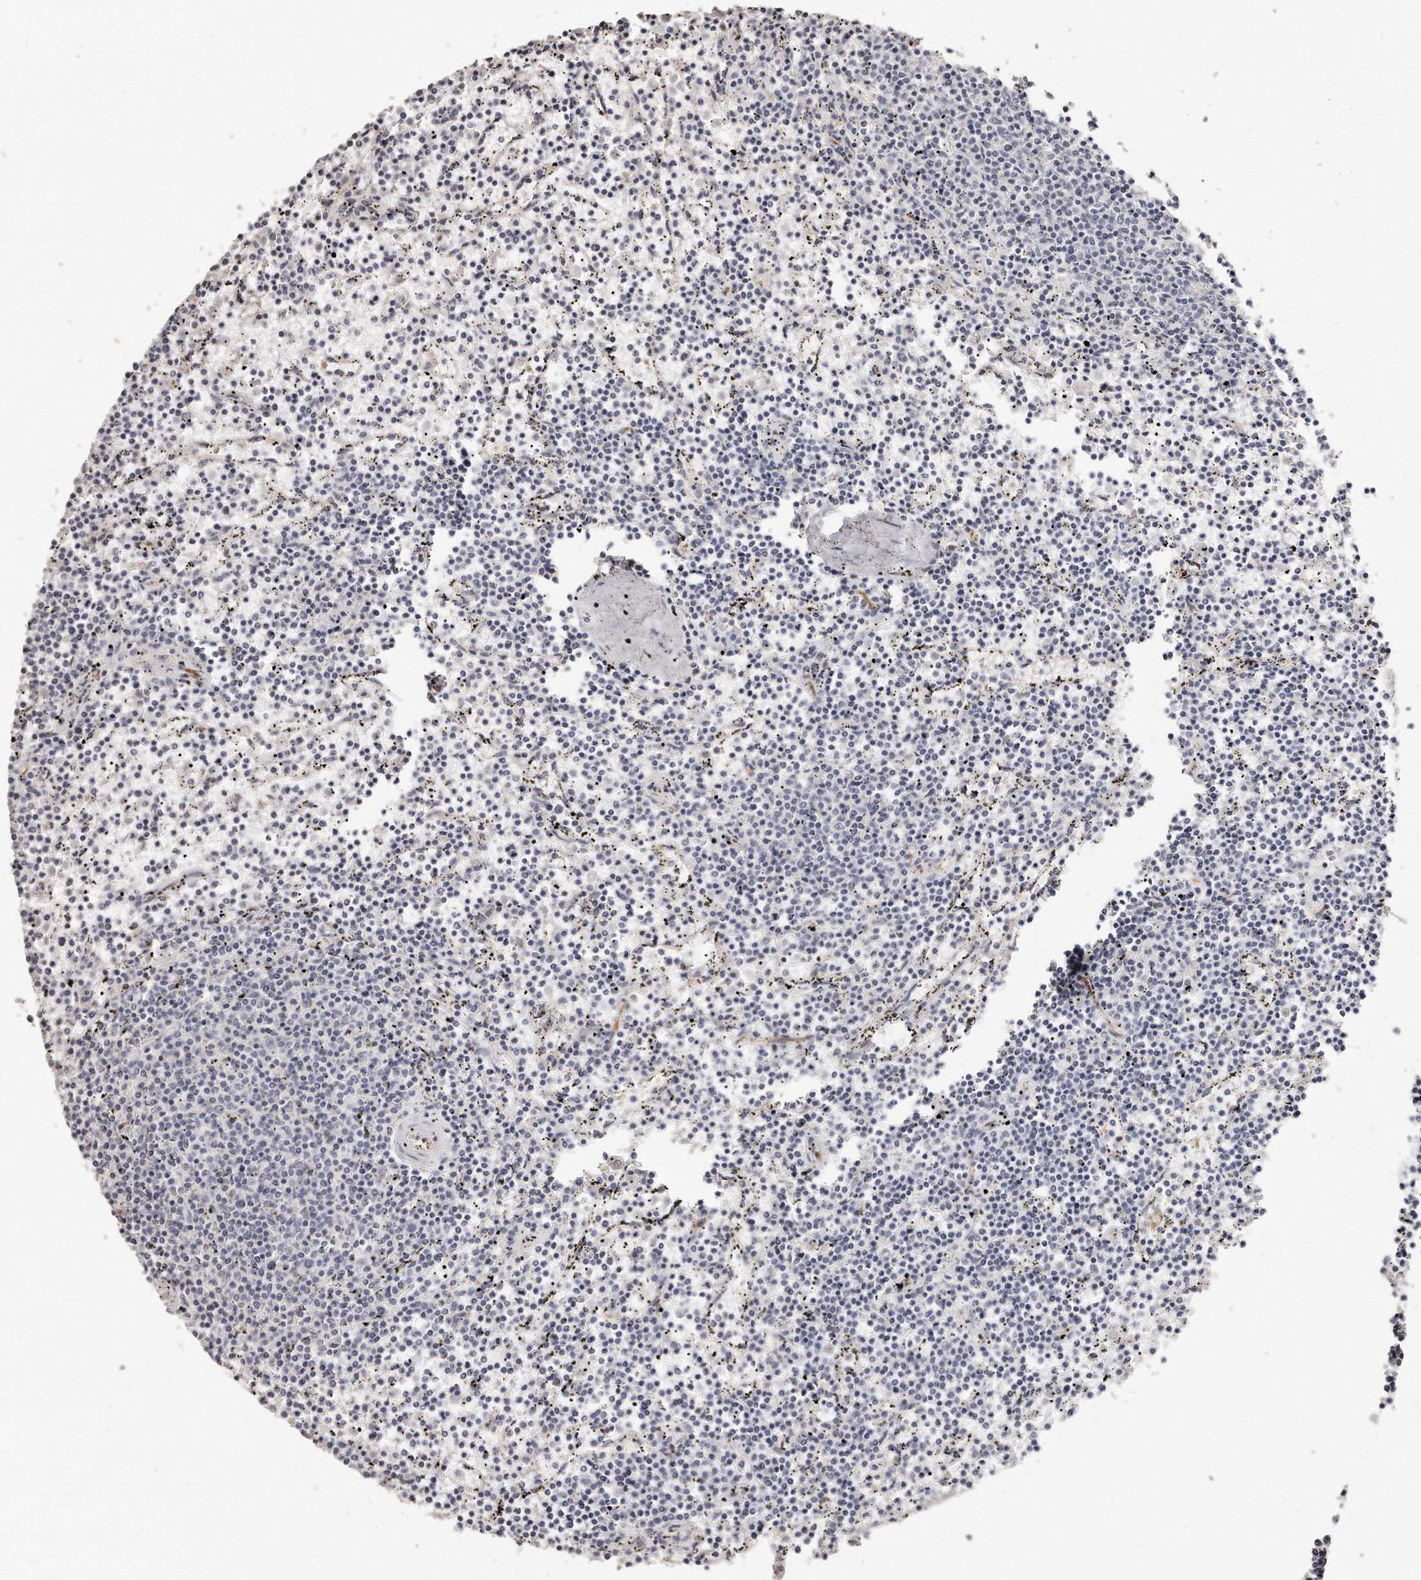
{"staining": {"intensity": "negative", "quantity": "none", "location": "none"}, "tissue": "lymphoma", "cell_type": "Tumor cells", "image_type": "cancer", "snomed": [{"axis": "morphology", "description": "Malignant lymphoma, non-Hodgkin's type, Low grade"}, {"axis": "topography", "description": "Spleen"}], "caption": "The photomicrograph reveals no significant positivity in tumor cells of malignant lymphoma, non-Hodgkin's type (low-grade).", "gene": "ZYG11A", "patient": {"sex": "female", "age": 50}}